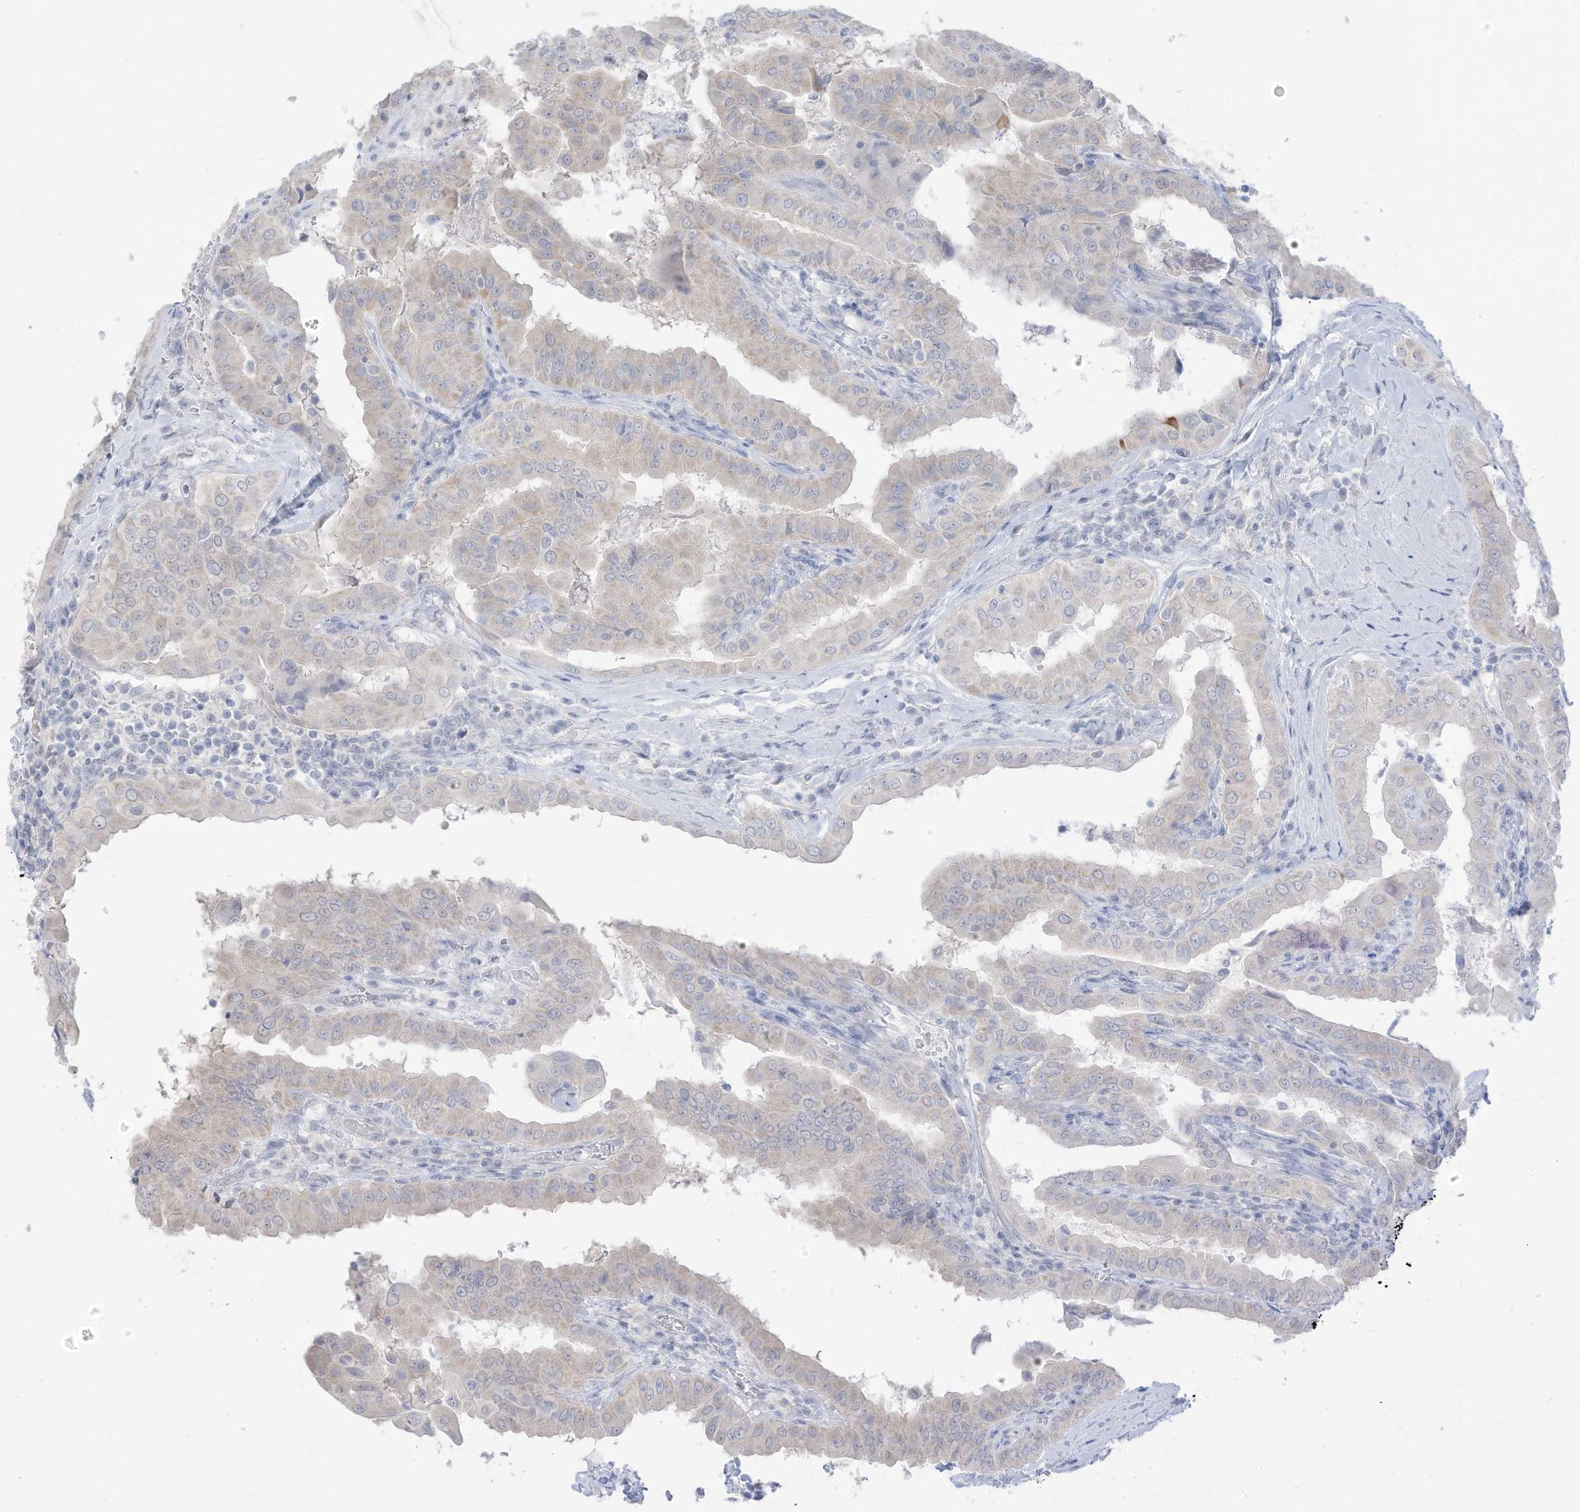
{"staining": {"intensity": "negative", "quantity": "none", "location": "none"}, "tissue": "thyroid cancer", "cell_type": "Tumor cells", "image_type": "cancer", "snomed": [{"axis": "morphology", "description": "Papillary adenocarcinoma, NOS"}, {"axis": "topography", "description": "Thyroid gland"}], "caption": "A high-resolution micrograph shows immunohistochemistry (IHC) staining of thyroid papillary adenocarcinoma, which demonstrates no significant expression in tumor cells.", "gene": "OGT", "patient": {"sex": "male", "age": 33}}